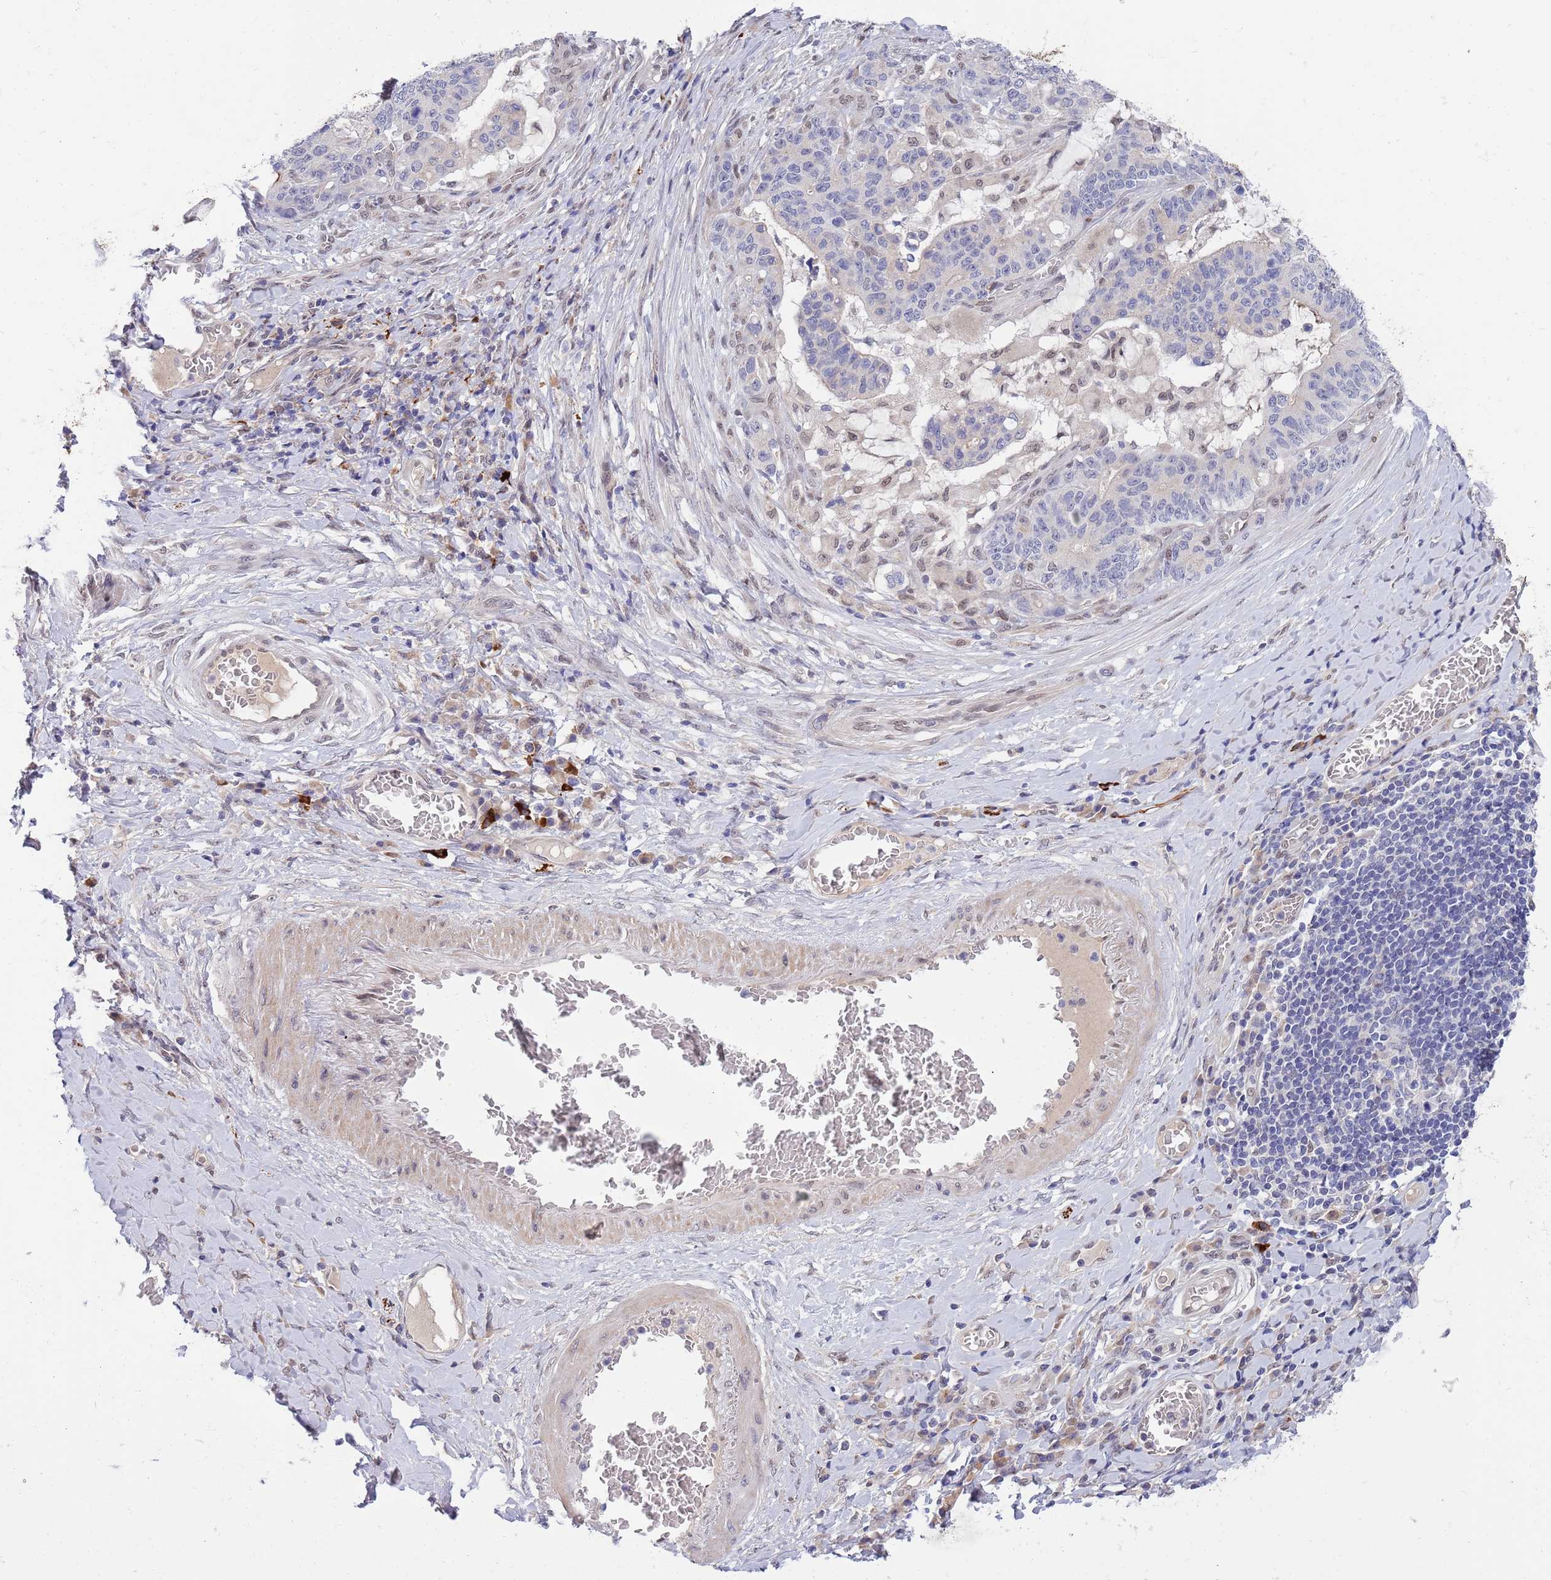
{"staining": {"intensity": "negative", "quantity": "none", "location": "none"}, "tissue": "stomach cancer", "cell_type": "Tumor cells", "image_type": "cancer", "snomed": [{"axis": "morphology", "description": "Normal tissue, NOS"}, {"axis": "morphology", "description": "Adenocarcinoma, NOS"}, {"axis": "topography", "description": "Stomach"}], "caption": "A high-resolution photomicrograph shows immunohistochemistry (IHC) staining of stomach cancer, which demonstrates no significant expression in tumor cells. The staining was performed using DAB (3,3'-diaminobenzidine) to visualize the protein expression in brown, while the nuclei were stained in blue with hematoxylin (Magnification: 20x).", "gene": "NLRP6", "patient": {"sex": "female", "age": 64}}